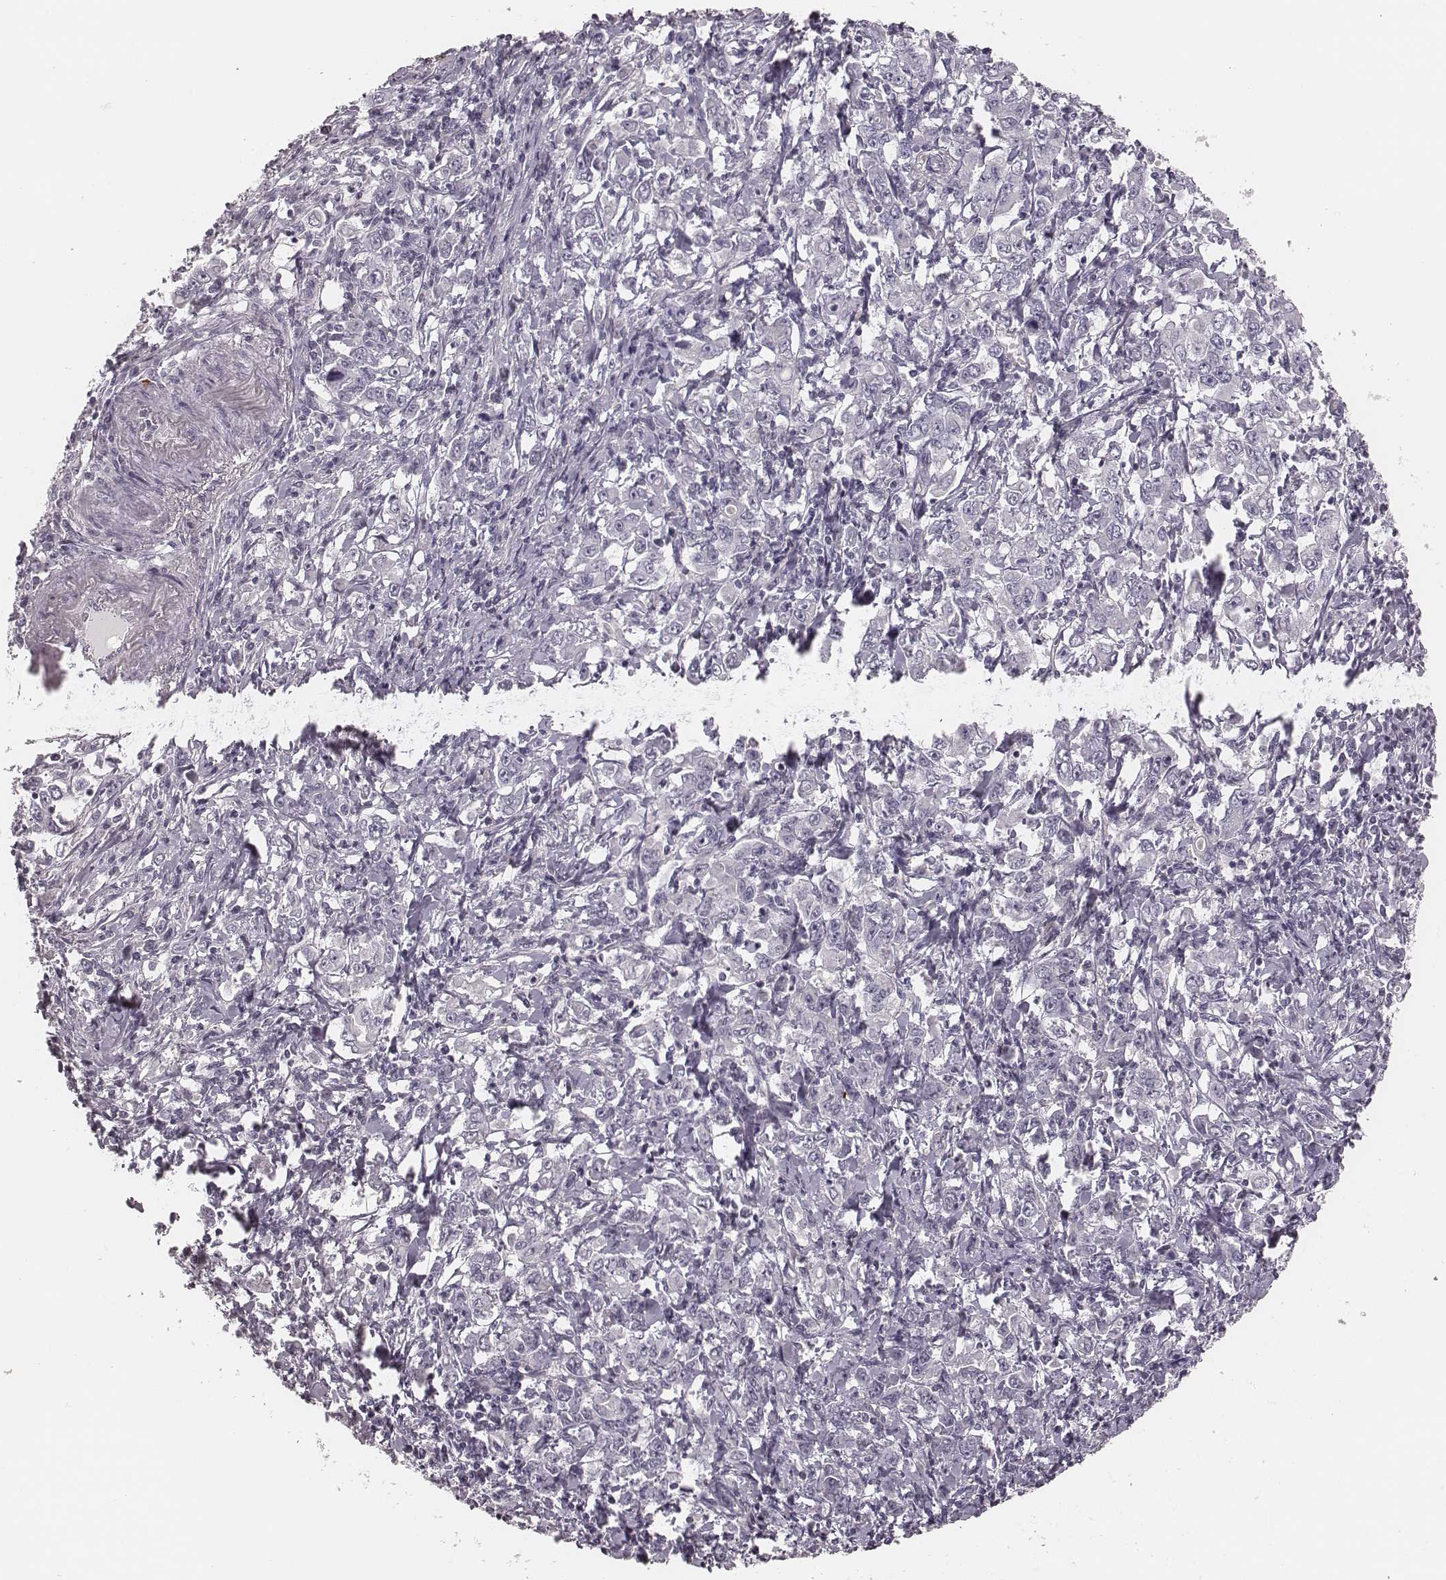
{"staining": {"intensity": "negative", "quantity": "none", "location": "none"}, "tissue": "stomach cancer", "cell_type": "Tumor cells", "image_type": "cancer", "snomed": [{"axis": "morphology", "description": "Adenocarcinoma, NOS"}, {"axis": "topography", "description": "Stomach, lower"}], "caption": "High magnification brightfield microscopy of stomach adenocarcinoma stained with DAB (3,3'-diaminobenzidine) (brown) and counterstained with hematoxylin (blue): tumor cells show no significant expression.", "gene": "S100Z", "patient": {"sex": "female", "age": 72}}